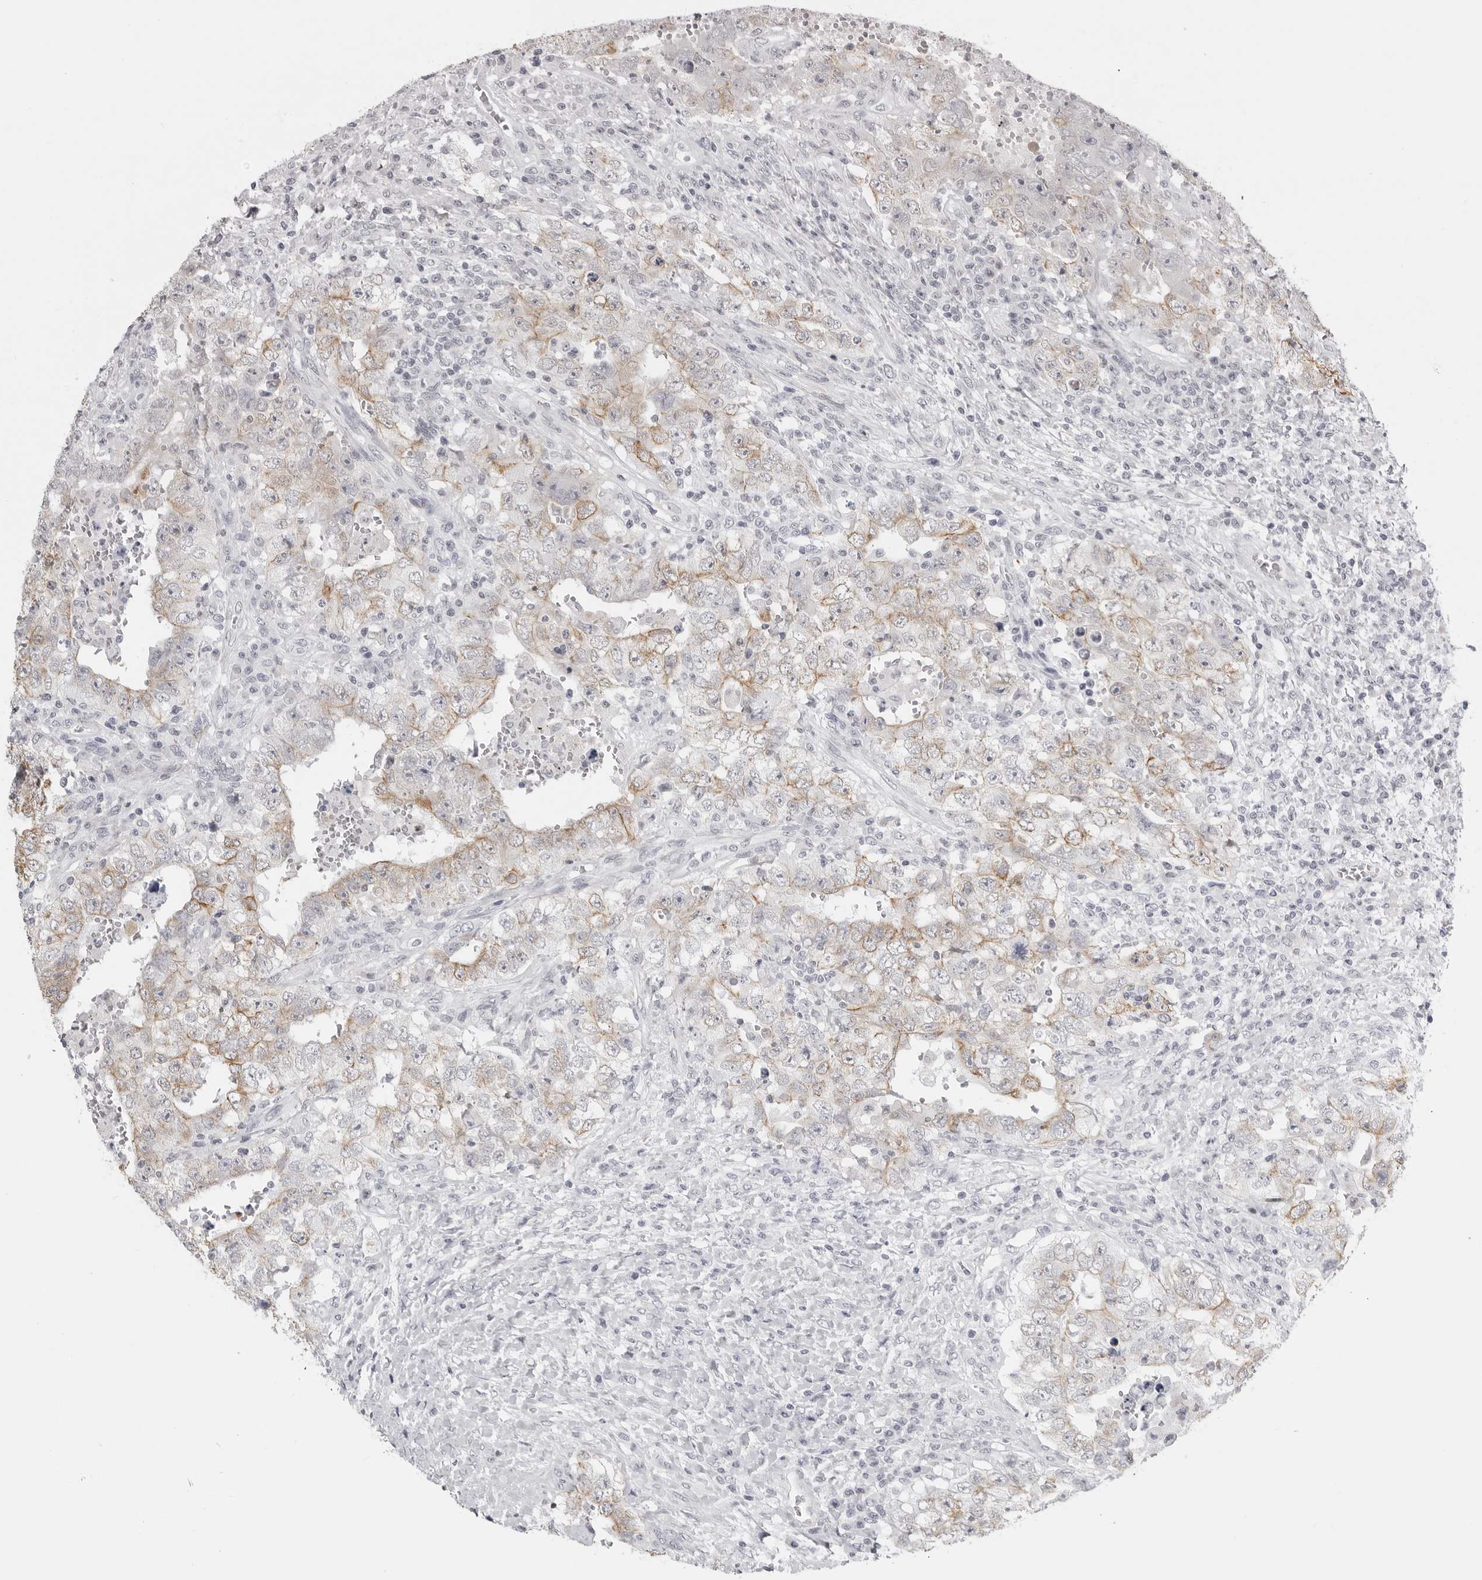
{"staining": {"intensity": "weak", "quantity": "25%-75%", "location": "cytoplasmic/membranous"}, "tissue": "testis cancer", "cell_type": "Tumor cells", "image_type": "cancer", "snomed": [{"axis": "morphology", "description": "Carcinoma, Embryonal, NOS"}, {"axis": "topography", "description": "Testis"}], "caption": "Protein positivity by IHC demonstrates weak cytoplasmic/membranous positivity in approximately 25%-75% of tumor cells in embryonal carcinoma (testis).", "gene": "SERPINF2", "patient": {"sex": "male", "age": 26}}